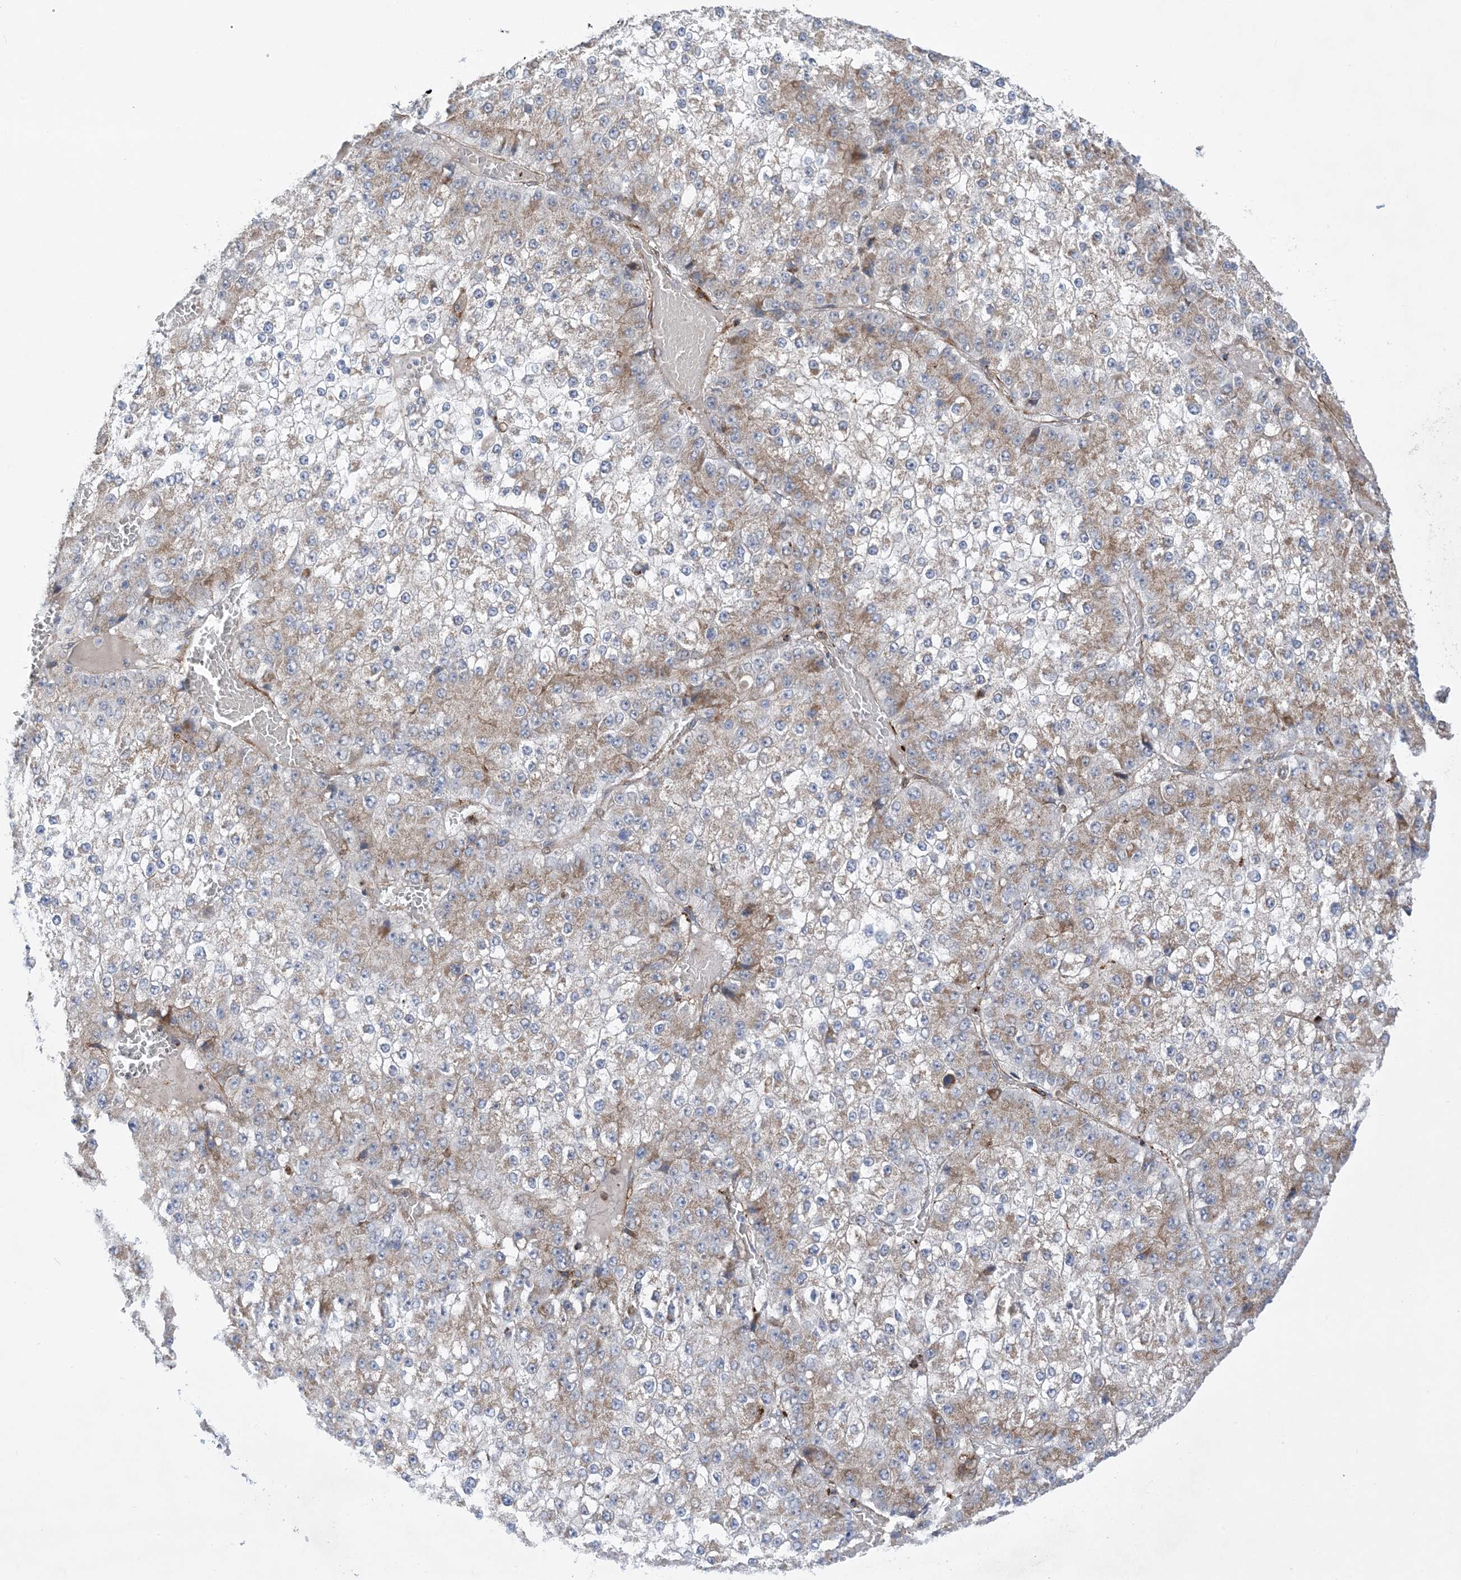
{"staining": {"intensity": "weak", "quantity": "25%-75%", "location": "cytoplasmic/membranous"}, "tissue": "liver cancer", "cell_type": "Tumor cells", "image_type": "cancer", "snomed": [{"axis": "morphology", "description": "Carcinoma, Hepatocellular, NOS"}, {"axis": "topography", "description": "Liver"}], "caption": "The photomicrograph shows immunohistochemical staining of liver cancer. There is weak cytoplasmic/membranous positivity is identified in approximately 25%-75% of tumor cells.", "gene": "ZNF8", "patient": {"sex": "female", "age": 73}}